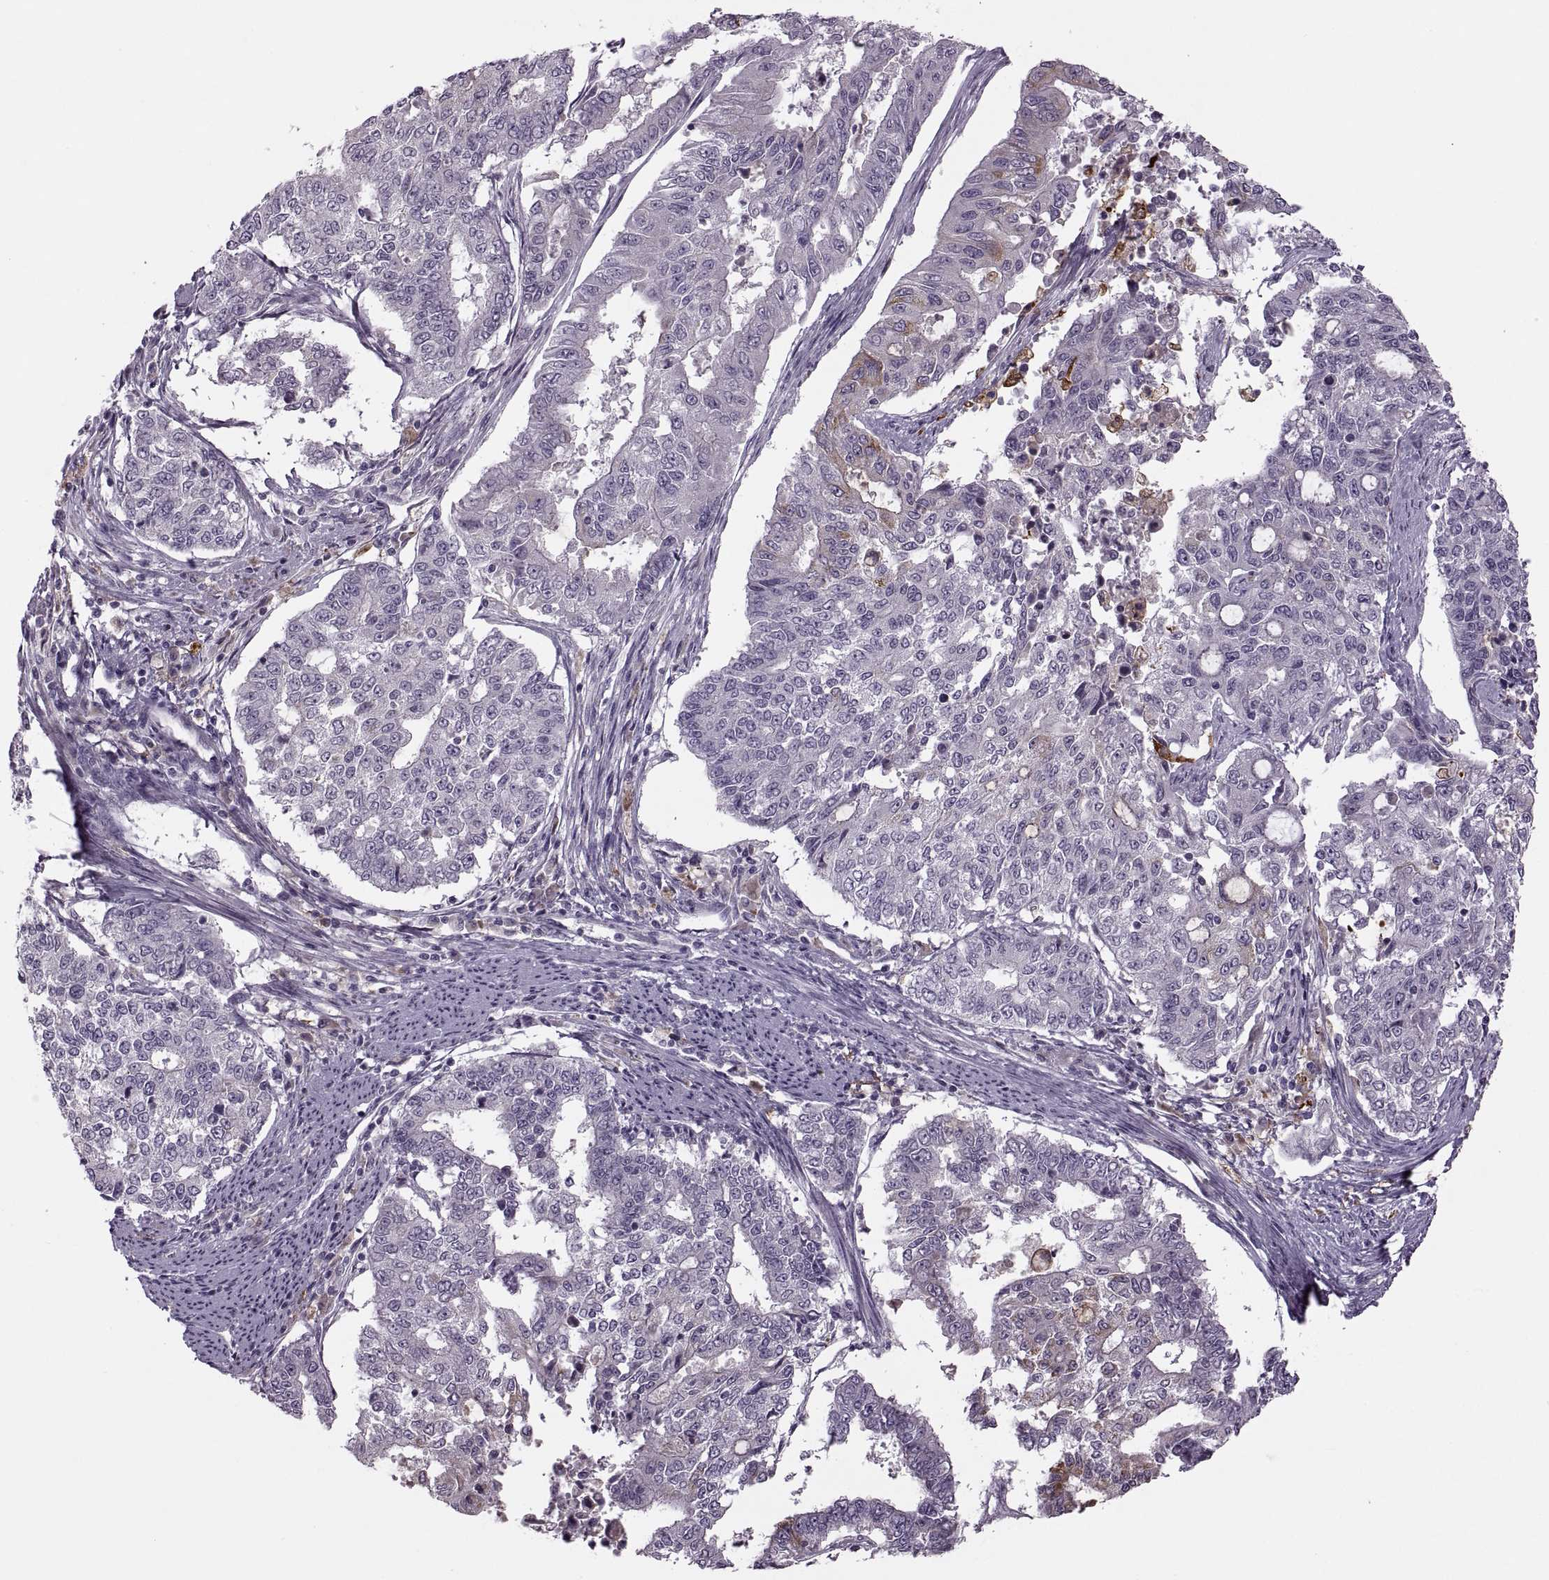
{"staining": {"intensity": "moderate", "quantity": "<25%", "location": "cytoplasmic/membranous"}, "tissue": "endometrial cancer", "cell_type": "Tumor cells", "image_type": "cancer", "snomed": [{"axis": "morphology", "description": "Adenocarcinoma, NOS"}, {"axis": "topography", "description": "Uterus"}], "caption": "This photomicrograph displays immunohistochemistry staining of human endometrial adenocarcinoma, with low moderate cytoplasmic/membranous staining in approximately <25% of tumor cells.", "gene": "H2AP", "patient": {"sex": "female", "age": 59}}